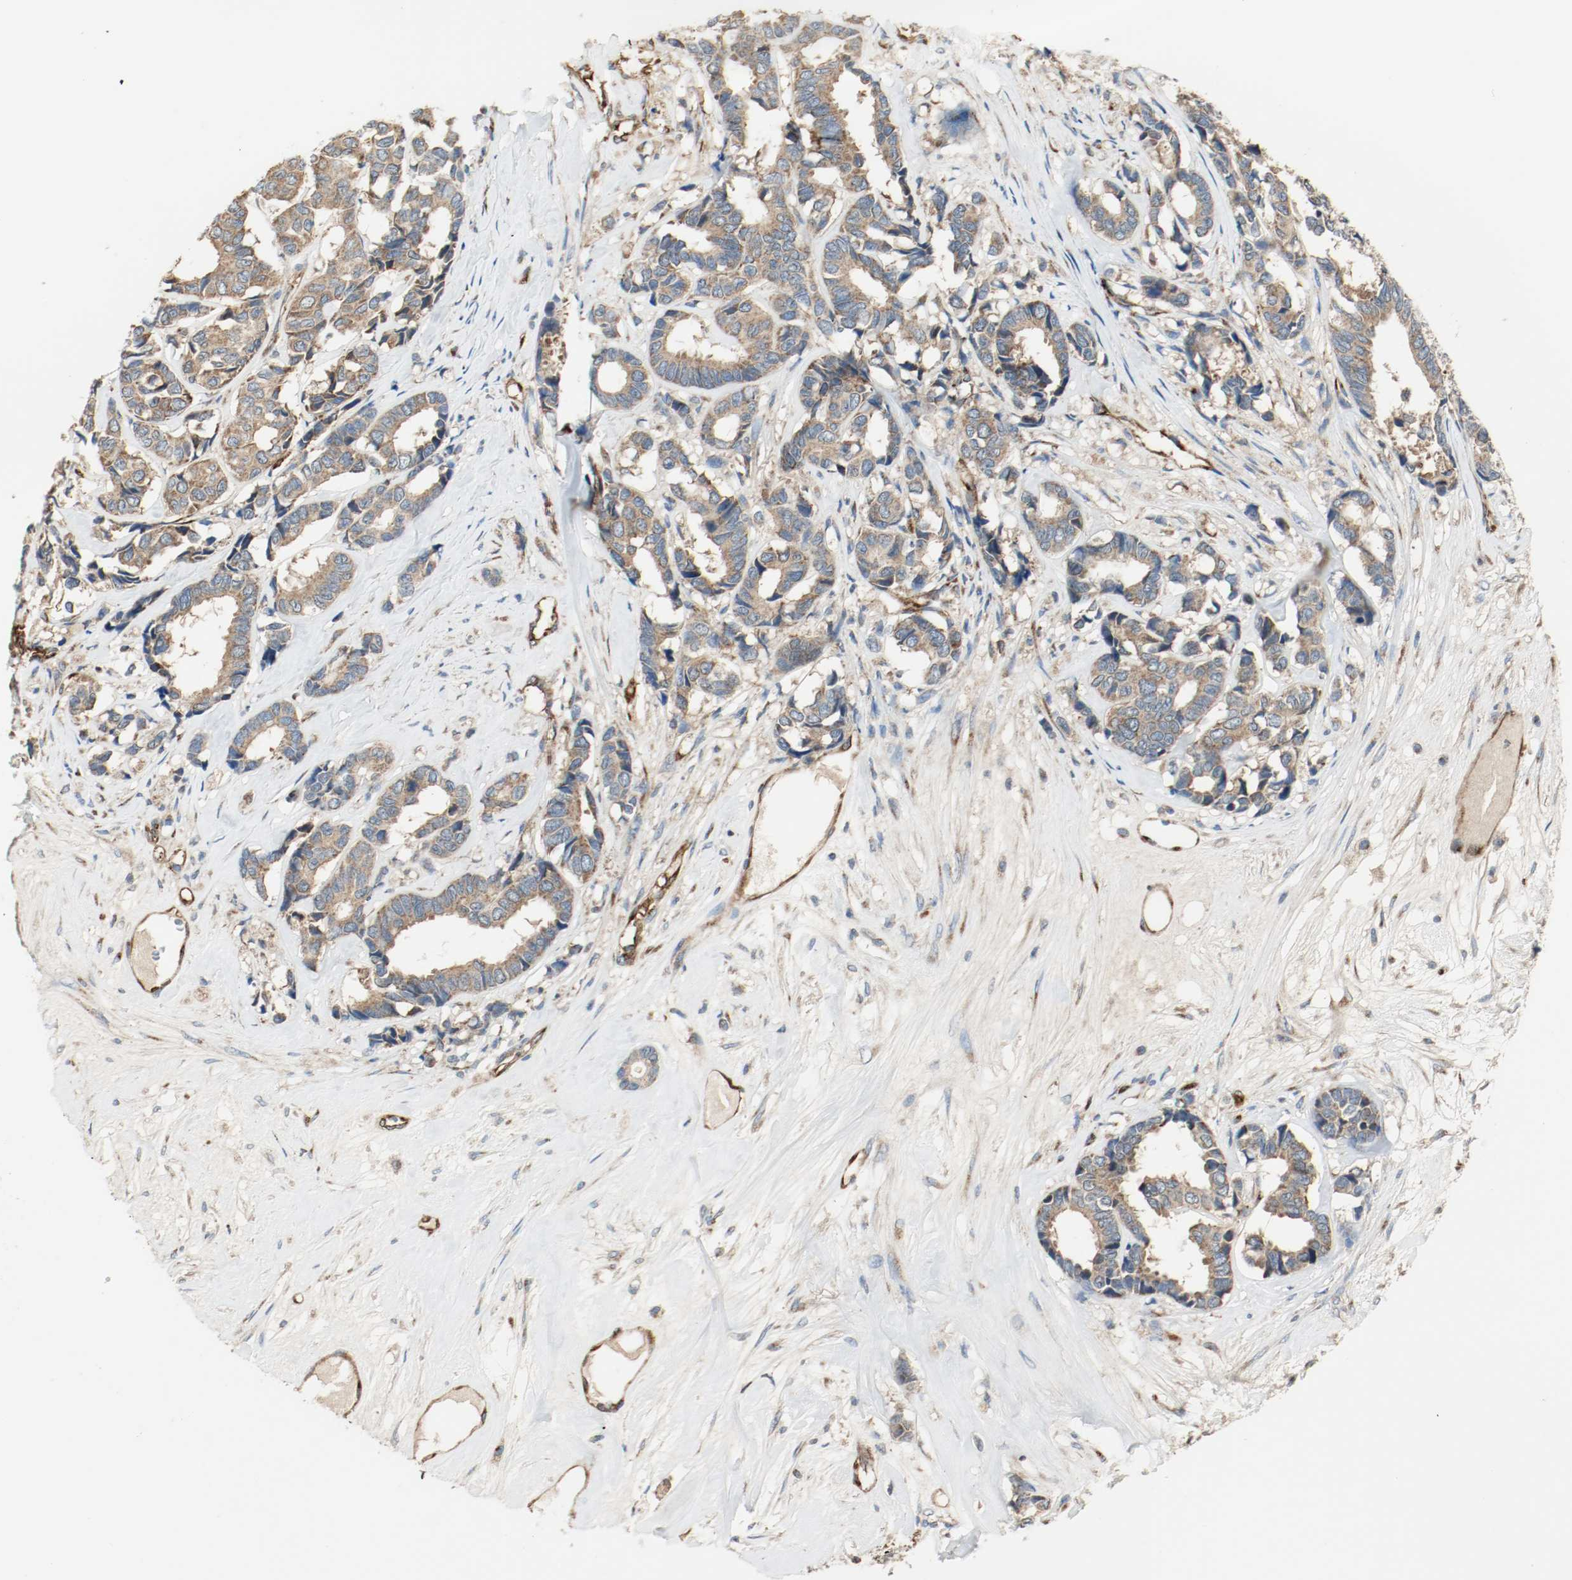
{"staining": {"intensity": "moderate", "quantity": ">75%", "location": "cytoplasmic/membranous"}, "tissue": "breast cancer", "cell_type": "Tumor cells", "image_type": "cancer", "snomed": [{"axis": "morphology", "description": "Duct carcinoma"}, {"axis": "topography", "description": "Breast"}], "caption": "A medium amount of moderate cytoplasmic/membranous positivity is identified in approximately >75% of tumor cells in breast intraductal carcinoma tissue.", "gene": "PLCG1", "patient": {"sex": "female", "age": 87}}